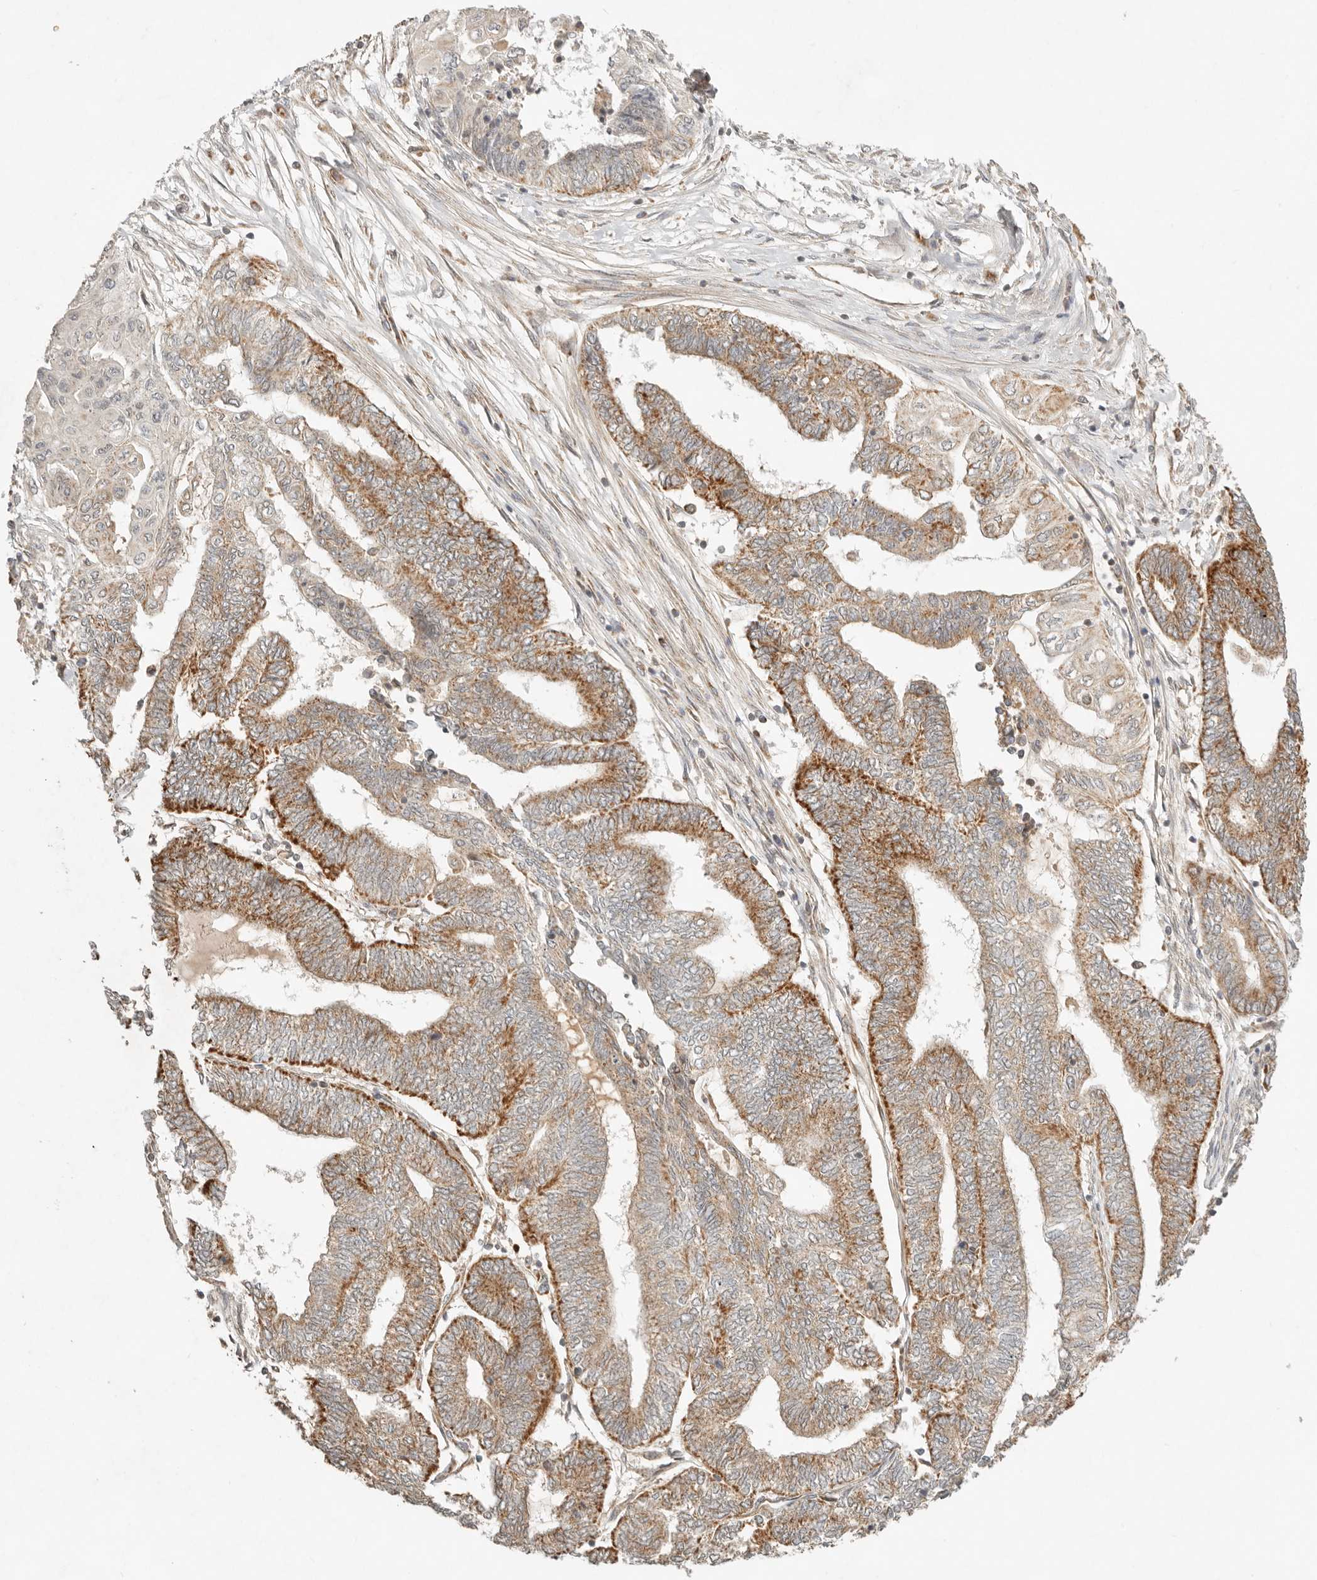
{"staining": {"intensity": "moderate", "quantity": ">75%", "location": "cytoplasmic/membranous"}, "tissue": "endometrial cancer", "cell_type": "Tumor cells", "image_type": "cancer", "snomed": [{"axis": "morphology", "description": "Adenocarcinoma, NOS"}, {"axis": "topography", "description": "Uterus"}, {"axis": "topography", "description": "Endometrium"}], "caption": "Adenocarcinoma (endometrial) stained for a protein displays moderate cytoplasmic/membranous positivity in tumor cells.", "gene": "MRPL55", "patient": {"sex": "female", "age": 70}}